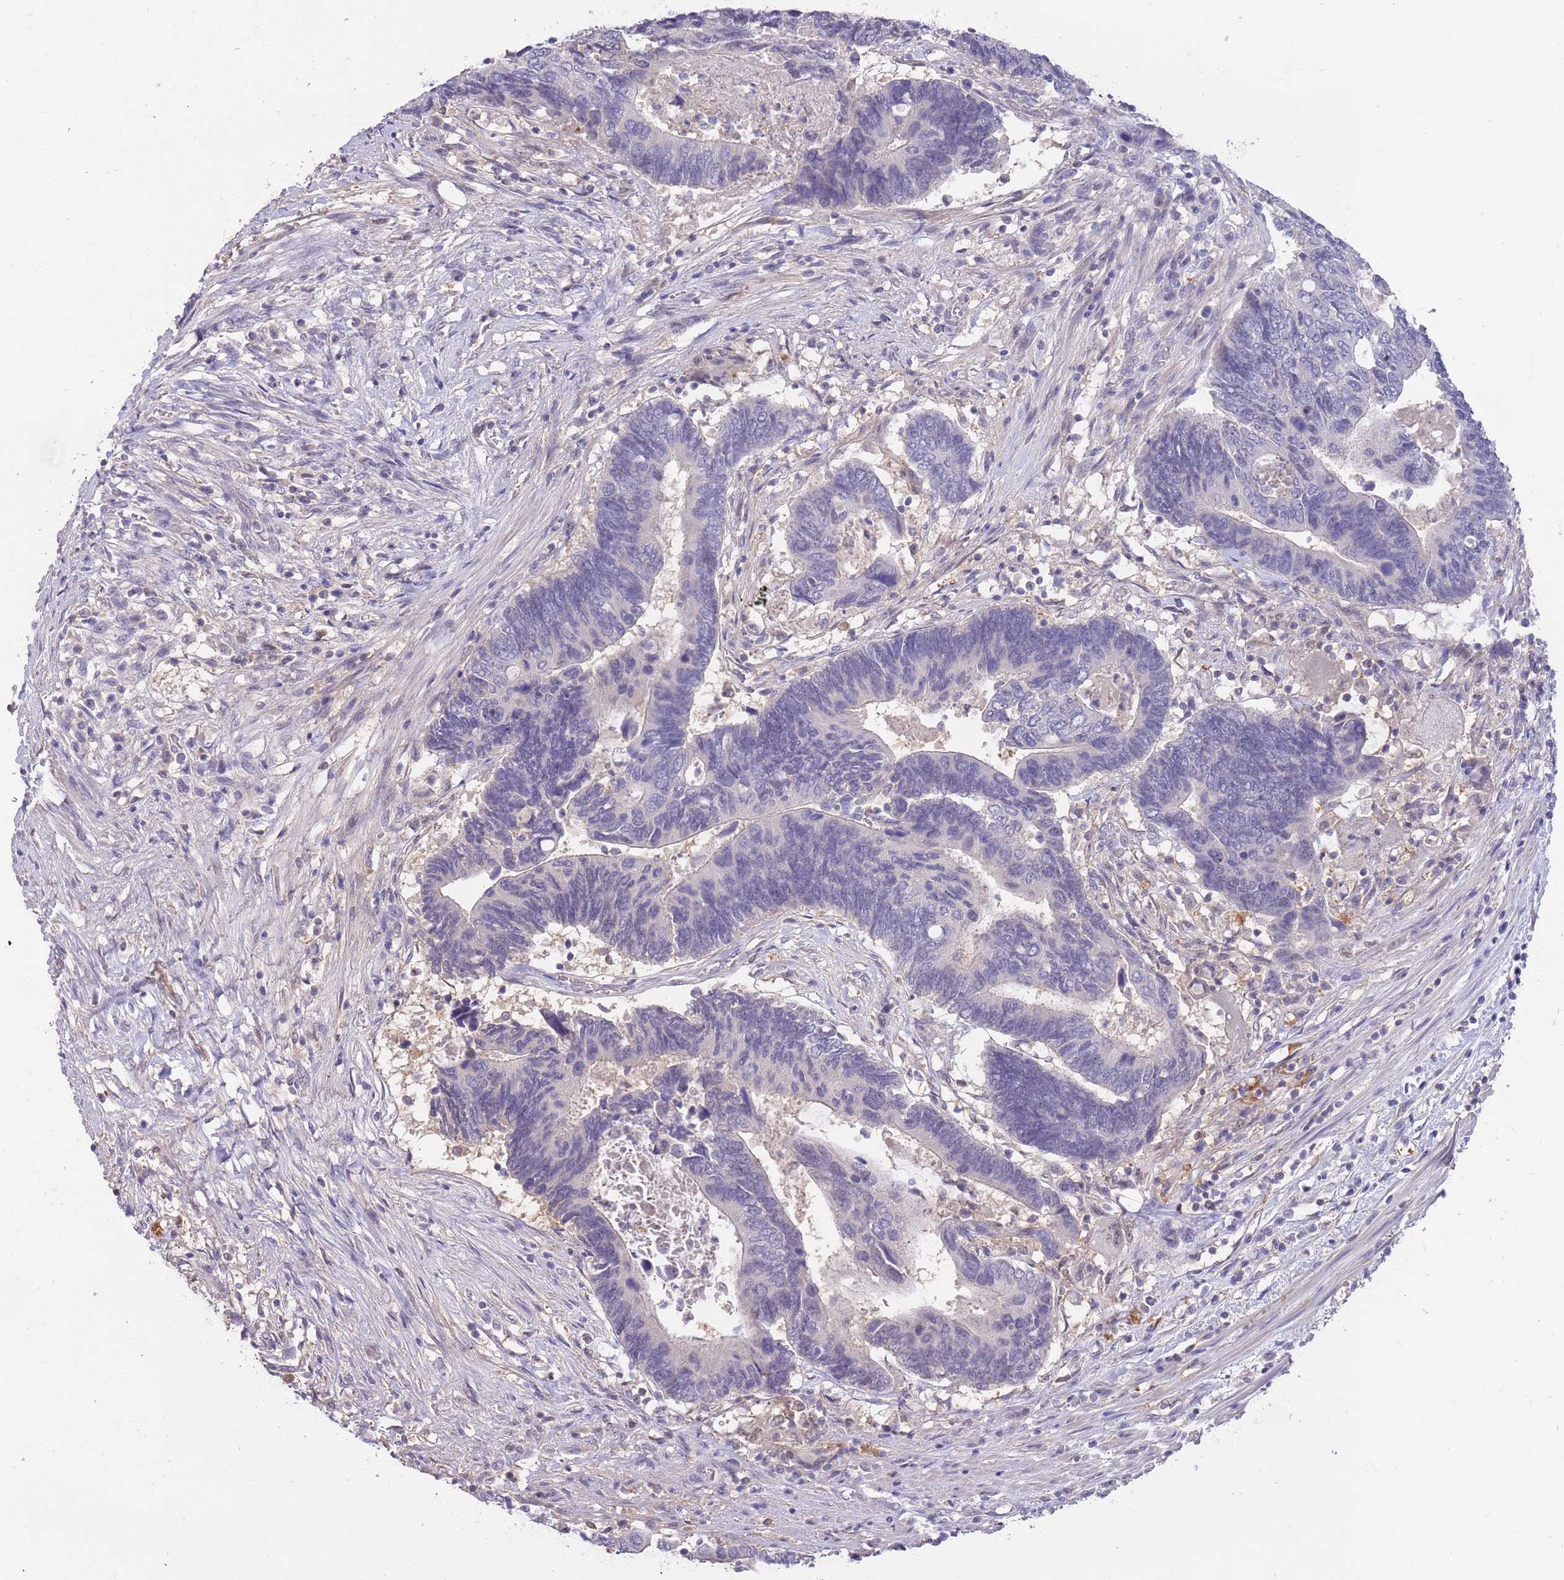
{"staining": {"intensity": "weak", "quantity": "<25%", "location": "nuclear"}, "tissue": "colorectal cancer", "cell_type": "Tumor cells", "image_type": "cancer", "snomed": [{"axis": "morphology", "description": "Adenocarcinoma, NOS"}, {"axis": "topography", "description": "Colon"}], "caption": "Human colorectal cancer (adenocarcinoma) stained for a protein using immunohistochemistry exhibits no staining in tumor cells.", "gene": "AP5S1", "patient": {"sex": "male", "age": 87}}